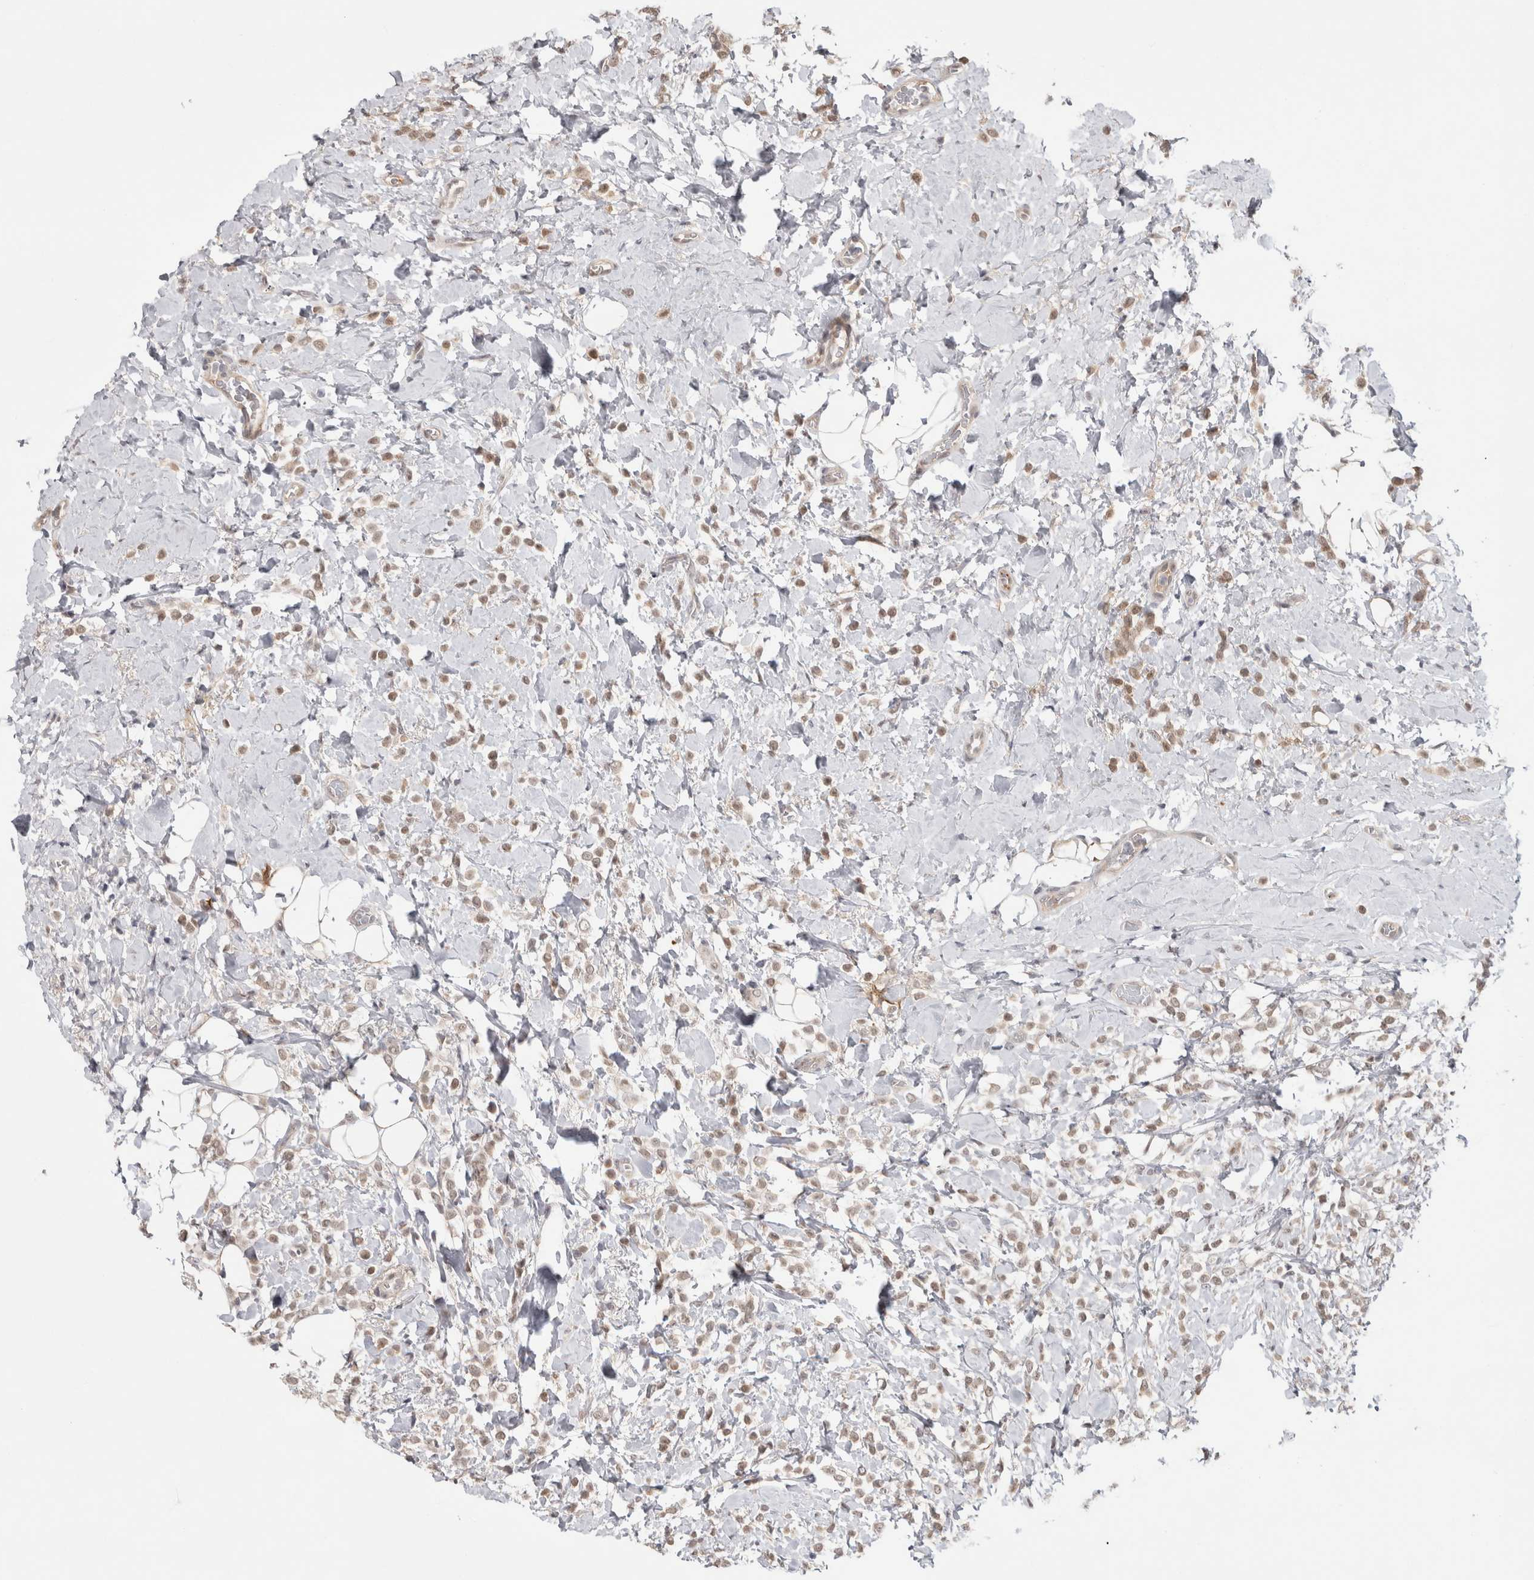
{"staining": {"intensity": "weak", "quantity": ">75%", "location": "cytoplasmic/membranous,nuclear"}, "tissue": "breast cancer", "cell_type": "Tumor cells", "image_type": "cancer", "snomed": [{"axis": "morphology", "description": "Normal tissue, NOS"}, {"axis": "morphology", "description": "Lobular carcinoma"}, {"axis": "topography", "description": "Breast"}], "caption": "IHC (DAB (3,3'-diaminobenzidine)) staining of breast cancer (lobular carcinoma) displays weak cytoplasmic/membranous and nuclear protein positivity in about >75% of tumor cells. Nuclei are stained in blue.", "gene": "ZNF318", "patient": {"sex": "female", "age": 50}}